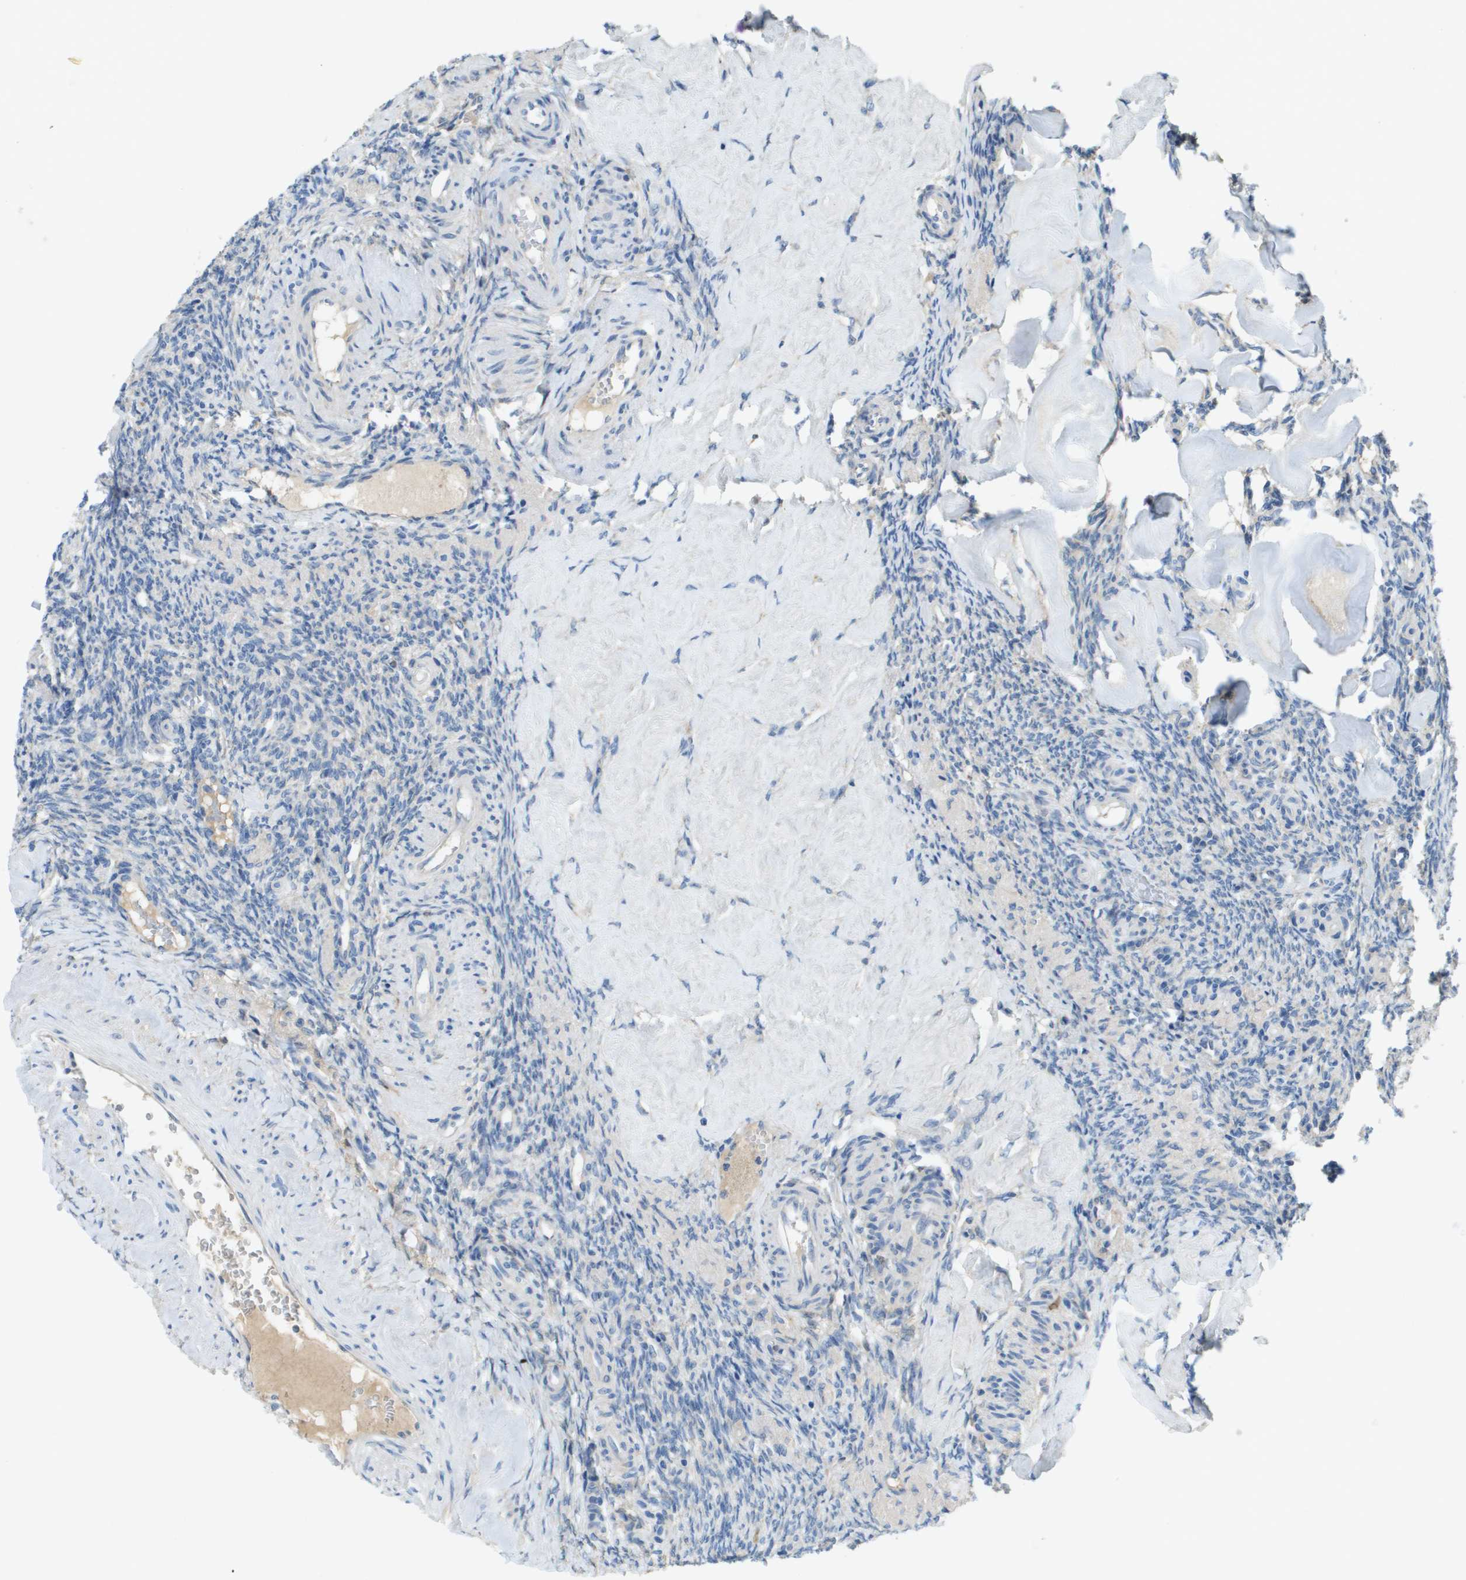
{"staining": {"intensity": "weak", "quantity": ">75%", "location": "cytoplasmic/membranous"}, "tissue": "ovary", "cell_type": "Follicle cells", "image_type": "normal", "snomed": [{"axis": "morphology", "description": "Normal tissue, NOS"}, {"axis": "topography", "description": "Ovary"}], "caption": "An IHC micrograph of normal tissue is shown. Protein staining in brown labels weak cytoplasmic/membranous positivity in ovary within follicle cells. (DAB (3,3'-diaminobenzidine) = brown stain, brightfield microscopy at high magnification).", "gene": "CYGB", "patient": {"sex": "female", "age": 41}}